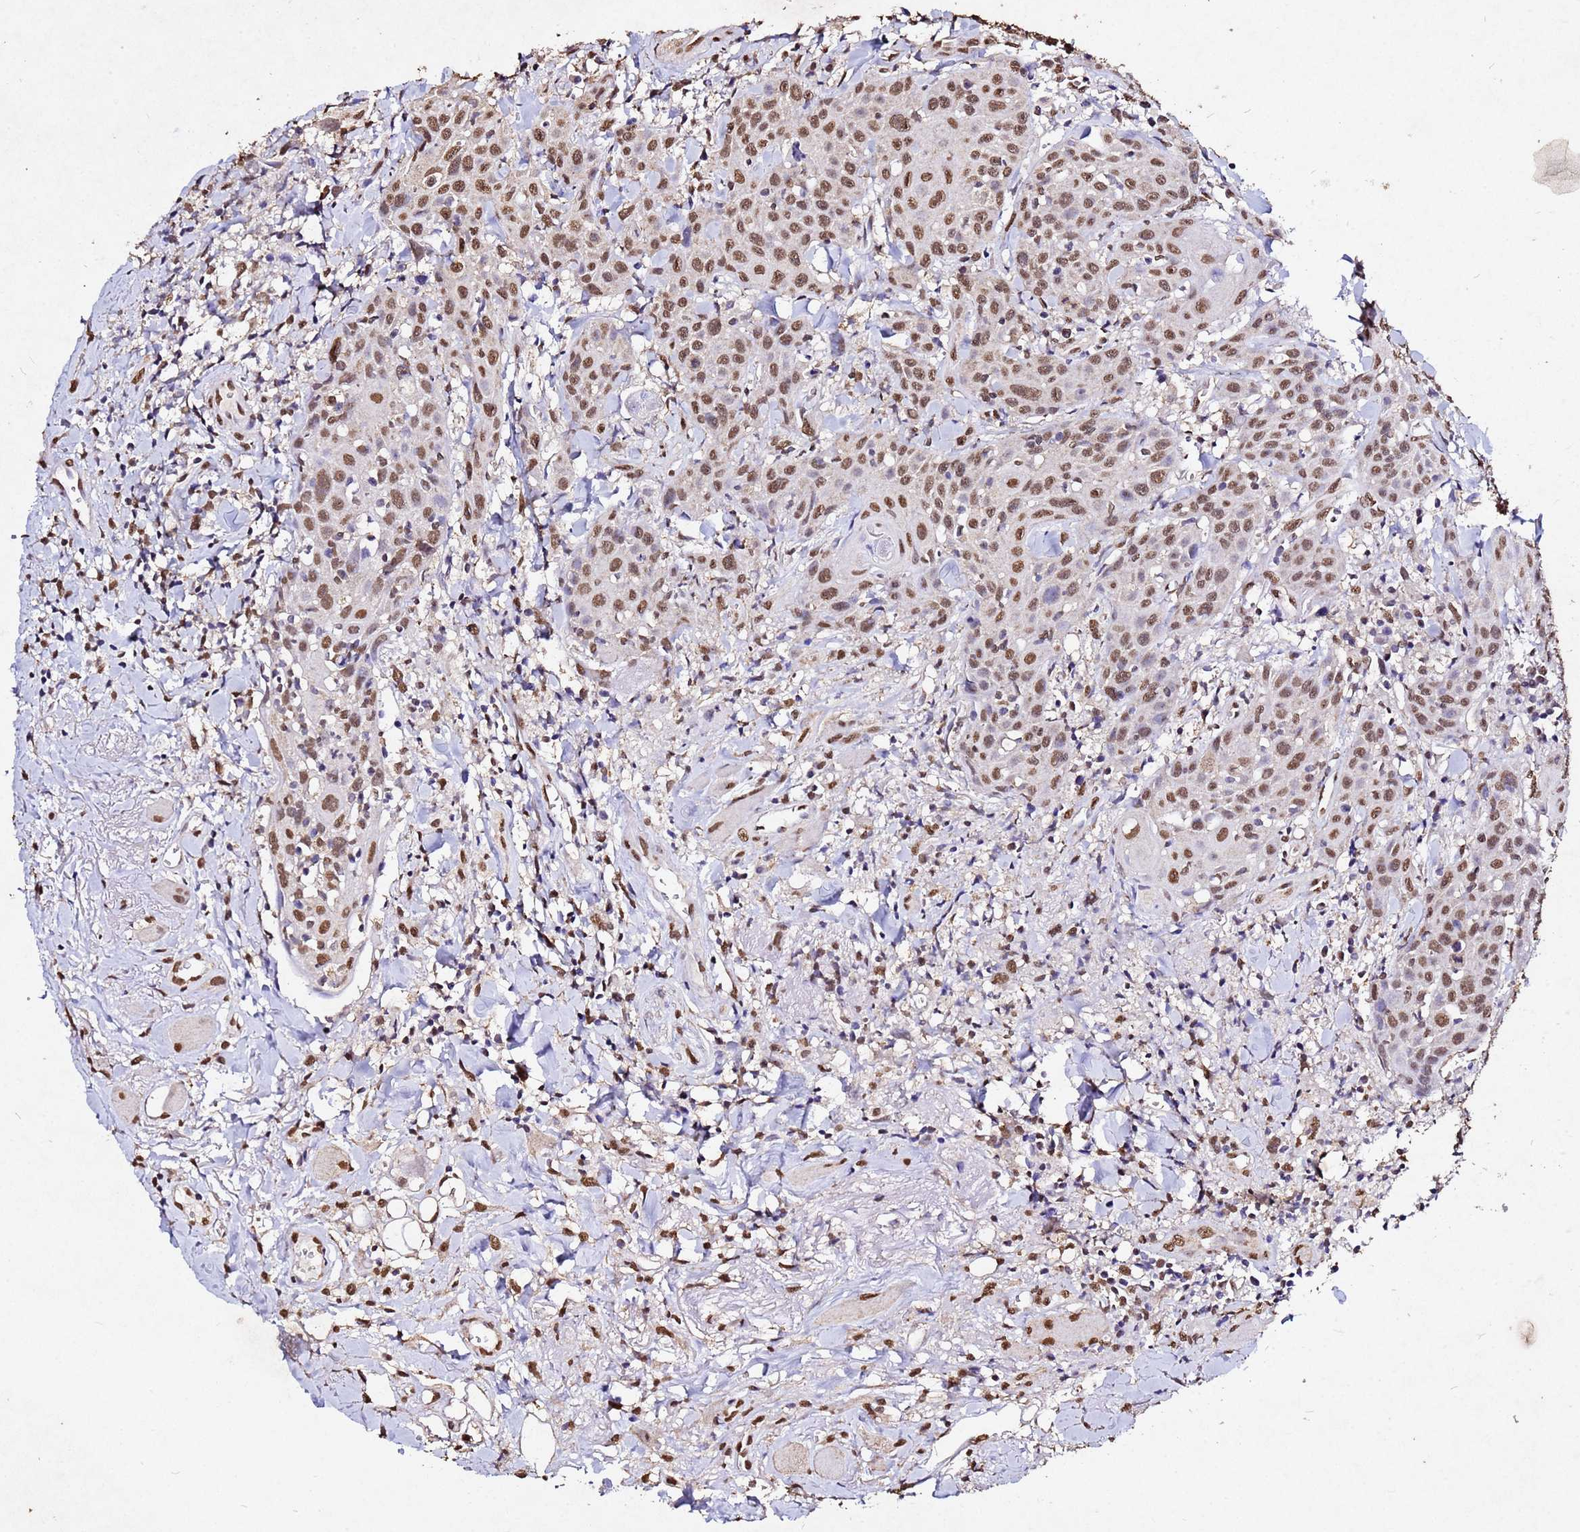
{"staining": {"intensity": "moderate", "quantity": ">75%", "location": "nuclear"}, "tissue": "head and neck cancer", "cell_type": "Tumor cells", "image_type": "cancer", "snomed": [{"axis": "morphology", "description": "Squamous cell carcinoma, NOS"}, {"axis": "topography", "description": "Oral tissue"}, {"axis": "topography", "description": "Head-Neck"}], "caption": "Head and neck squamous cell carcinoma was stained to show a protein in brown. There is medium levels of moderate nuclear staining in about >75% of tumor cells.", "gene": "MYOCD", "patient": {"sex": "female", "age": 82}}